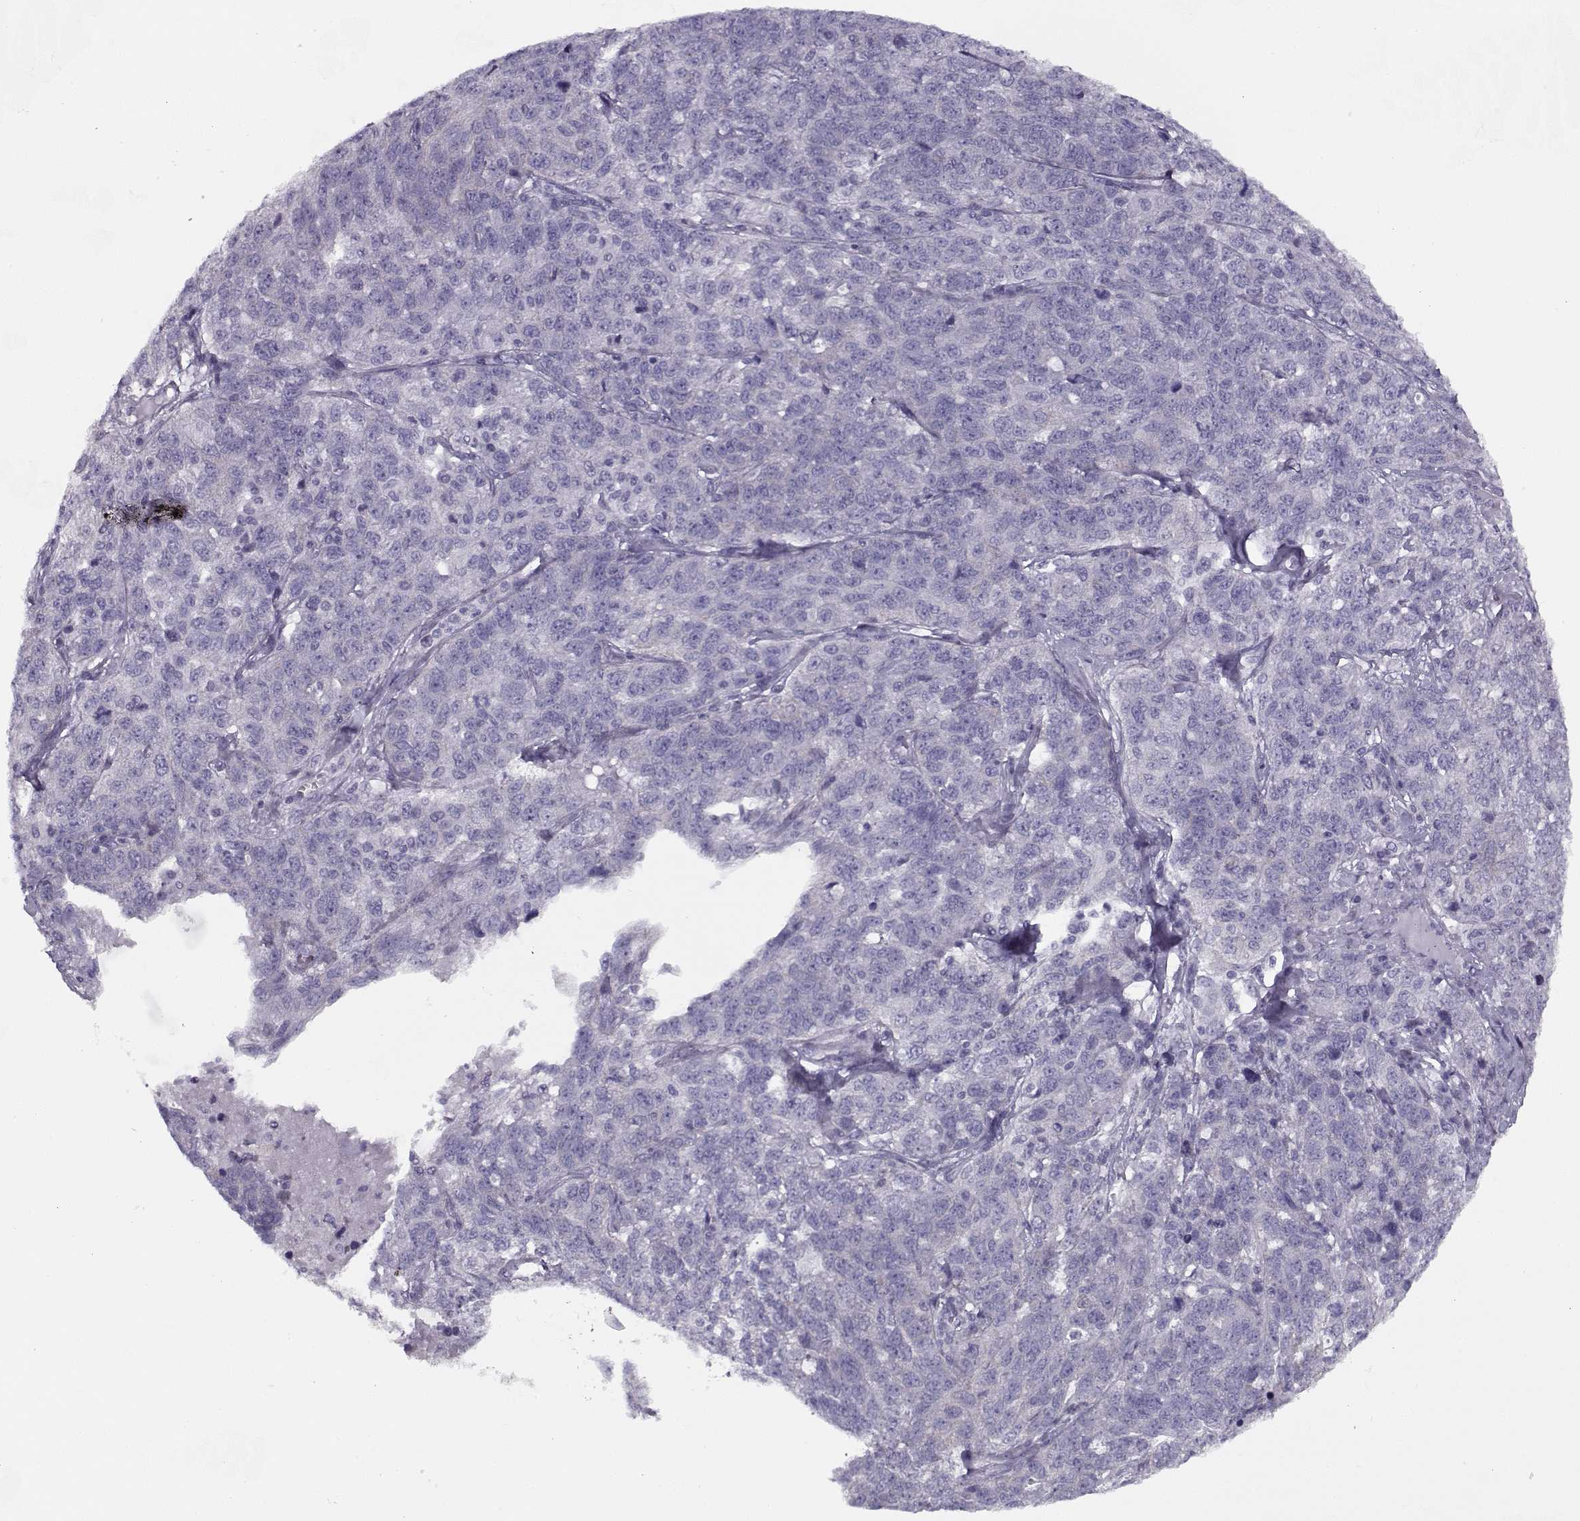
{"staining": {"intensity": "negative", "quantity": "none", "location": "none"}, "tissue": "ovarian cancer", "cell_type": "Tumor cells", "image_type": "cancer", "snomed": [{"axis": "morphology", "description": "Cystadenocarcinoma, serous, NOS"}, {"axis": "topography", "description": "Ovary"}], "caption": "High magnification brightfield microscopy of ovarian cancer (serous cystadenocarcinoma) stained with DAB (brown) and counterstained with hematoxylin (blue): tumor cells show no significant expression.", "gene": "PP2D1", "patient": {"sex": "female", "age": 71}}